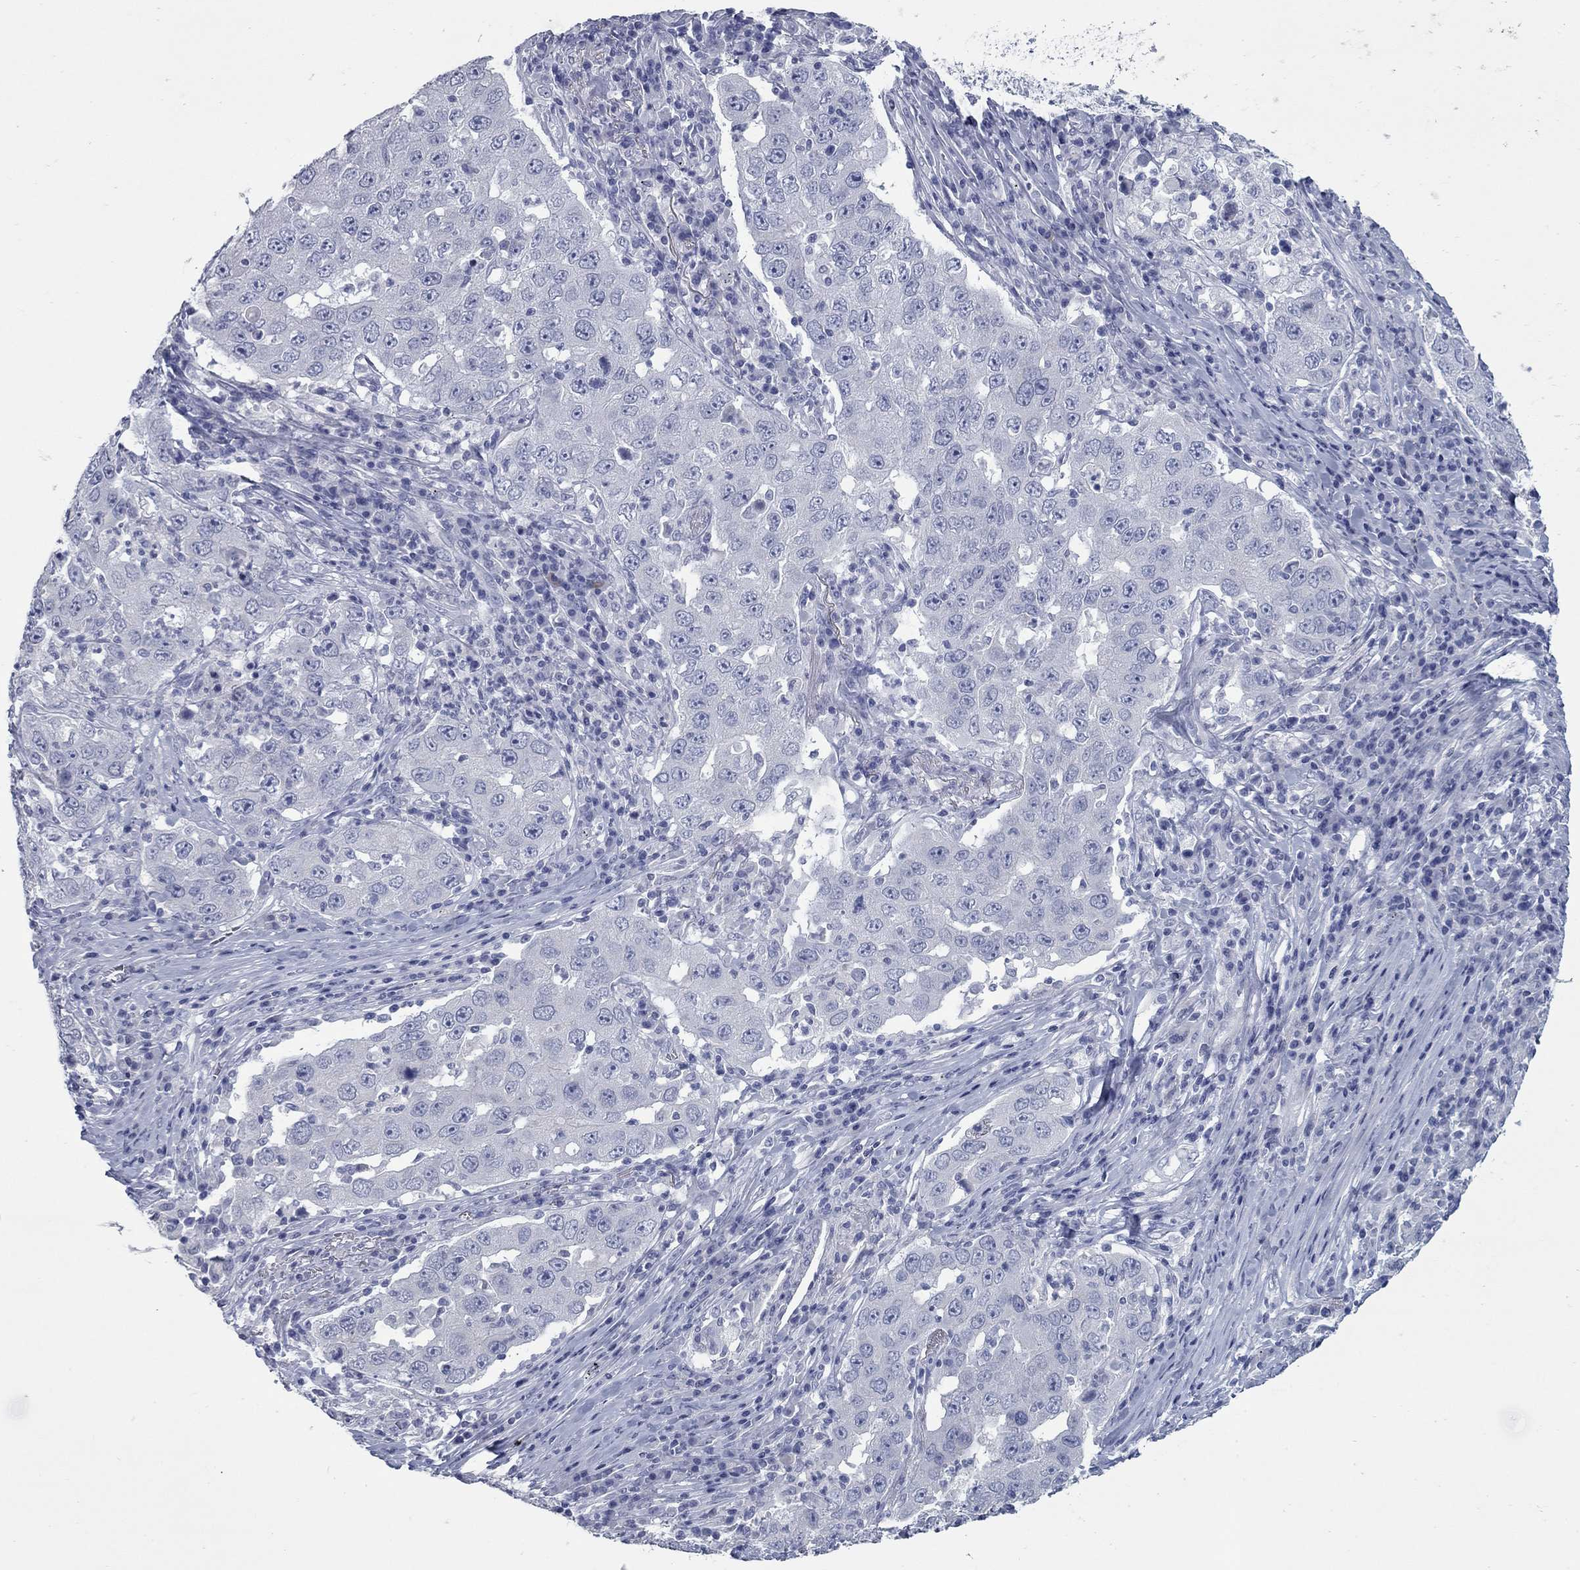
{"staining": {"intensity": "negative", "quantity": "none", "location": "none"}, "tissue": "lung cancer", "cell_type": "Tumor cells", "image_type": "cancer", "snomed": [{"axis": "morphology", "description": "Adenocarcinoma, NOS"}, {"axis": "topography", "description": "Lung"}], "caption": "A high-resolution photomicrograph shows immunohistochemistry (IHC) staining of adenocarcinoma (lung), which shows no significant positivity in tumor cells.", "gene": "KIRREL2", "patient": {"sex": "male", "age": 73}}